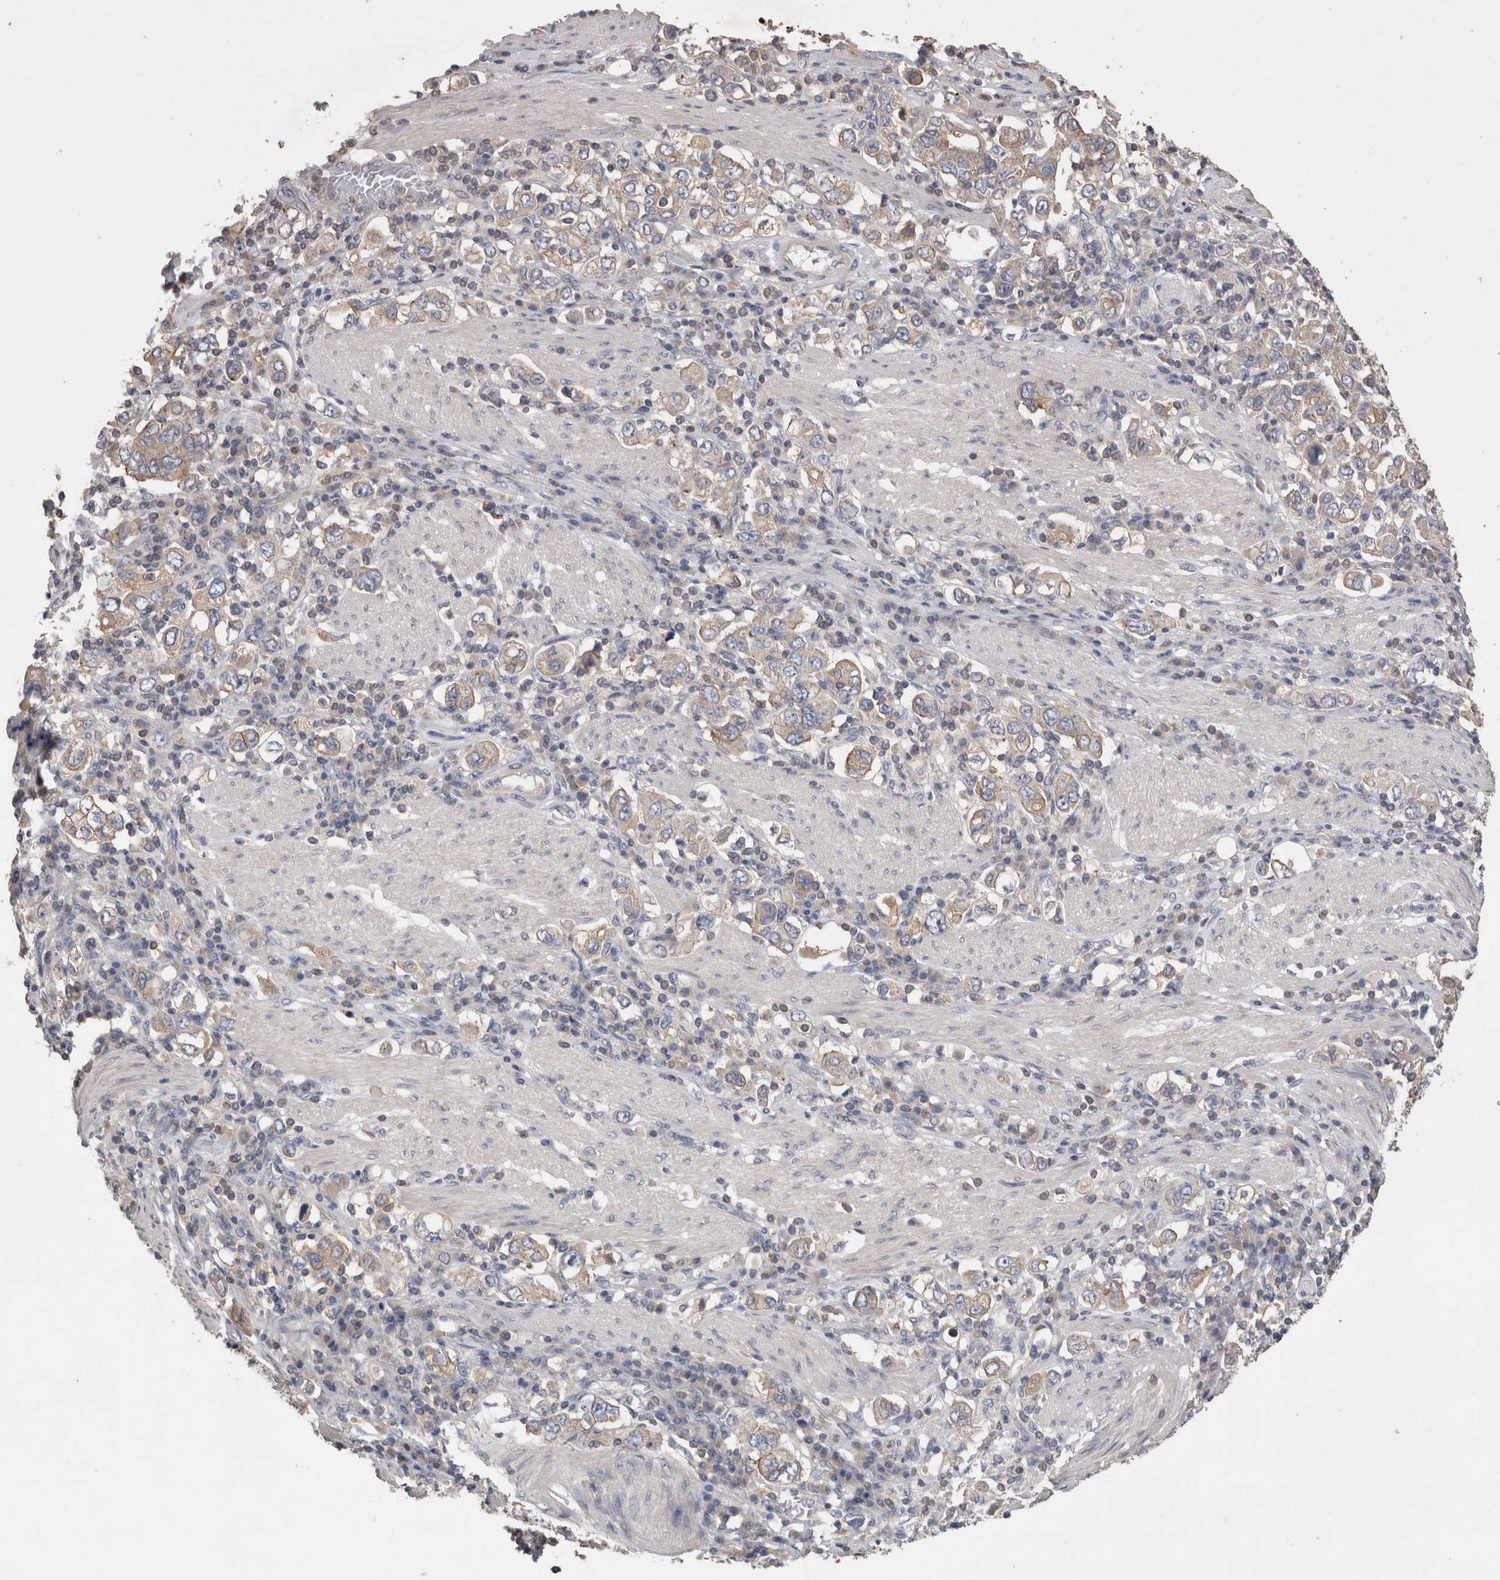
{"staining": {"intensity": "weak", "quantity": "25%-75%", "location": "cytoplasmic/membranous"}, "tissue": "stomach cancer", "cell_type": "Tumor cells", "image_type": "cancer", "snomed": [{"axis": "morphology", "description": "Adenocarcinoma, NOS"}, {"axis": "topography", "description": "Stomach, upper"}], "caption": "High-power microscopy captured an immunohistochemistry image of stomach cancer (adenocarcinoma), revealing weak cytoplasmic/membranous positivity in approximately 25%-75% of tumor cells.", "gene": "OTOR", "patient": {"sex": "male", "age": 62}}